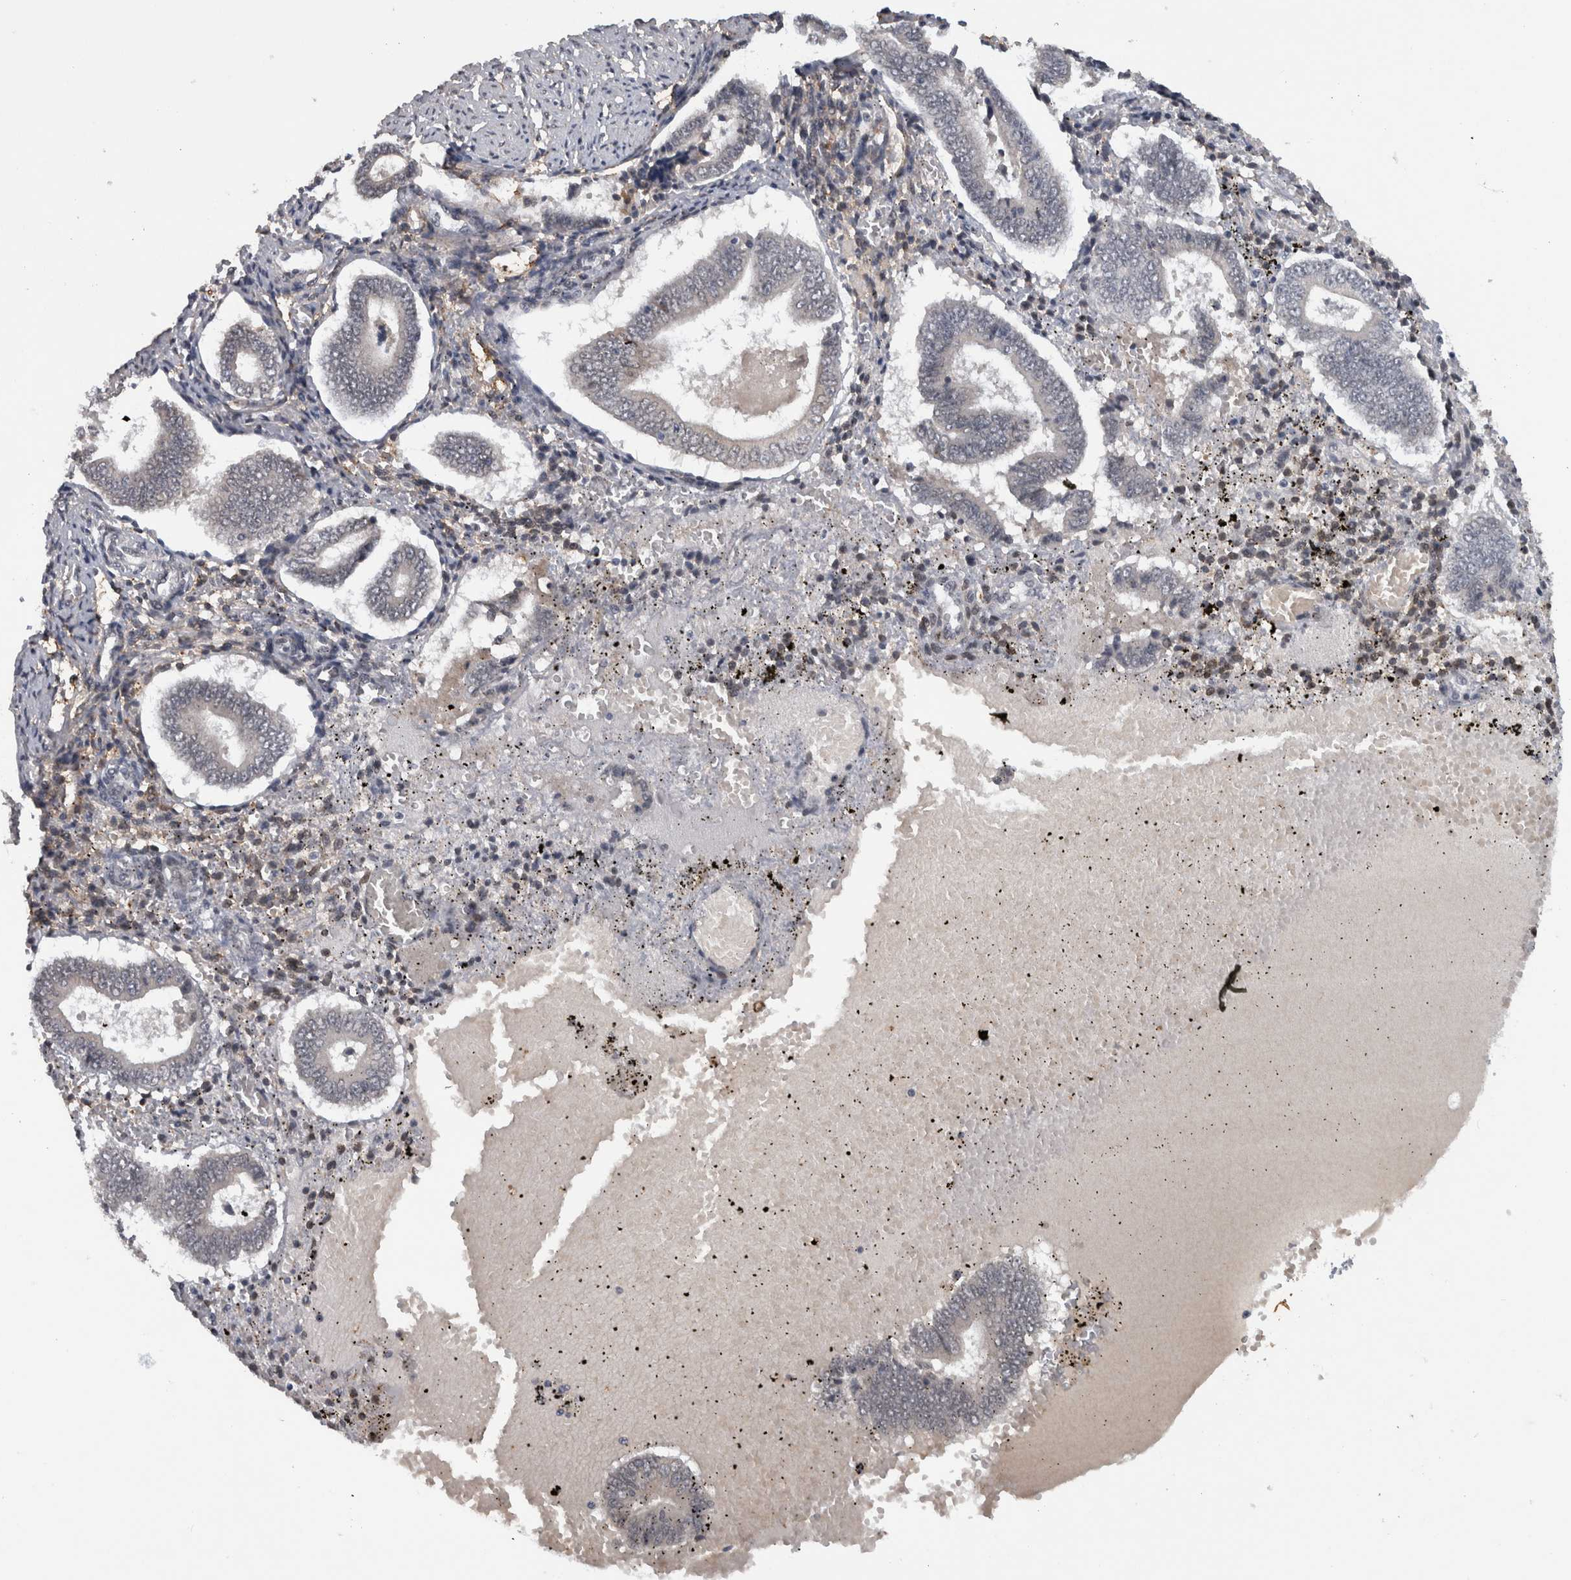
{"staining": {"intensity": "weak", "quantity": "<25%", "location": "cytoplasmic/membranous"}, "tissue": "endometrium", "cell_type": "Cells in endometrial stroma", "image_type": "normal", "snomed": [{"axis": "morphology", "description": "Normal tissue, NOS"}, {"axis": "topography", "description": "Endometrium"}], "caption": "This is a micrograph of immunohistochemistry (IHC) staining of benign endometrium, which shows no expression in cells in endometrial stroma. (IHC, brightfield microscopy, high magnification).", "gene": "PRXL2A", "patient": {"sex": "female", "age": 42}}